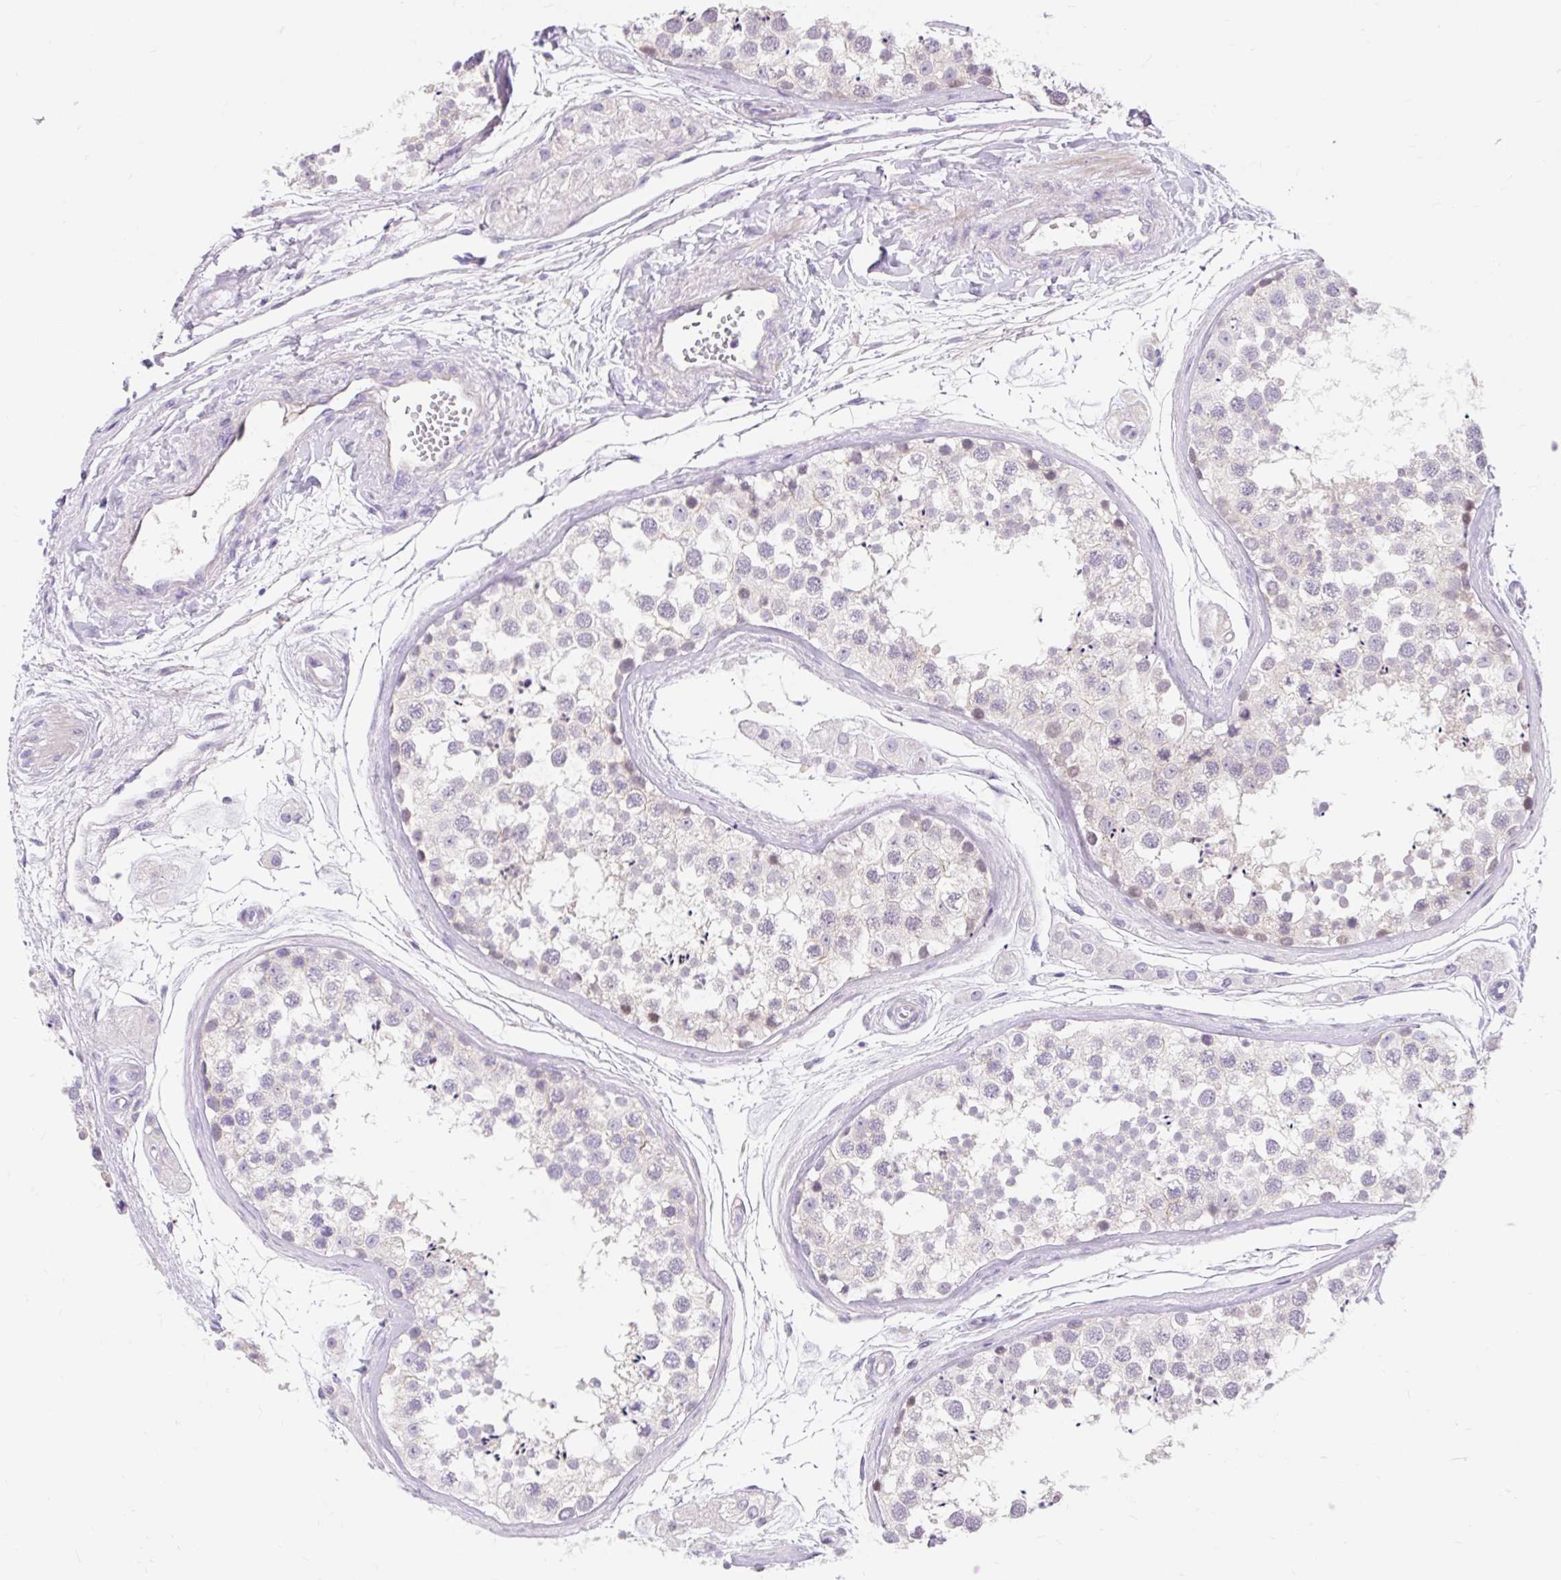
{"staining": {"intensity": "moderate", "quantity": "<25%", "location": "cytoplasmic/membranous"}, "tissue": "testis", "cell_type": "Cells in seminiferous ducts", "image_type": "normal", "snomed": [{"axis": "morphology", "description": "Normal tissue, NOS"}, {"axis": "topography", "description": "Testis"}], "caption": "Immunohistochemical staining of benign human testis exhibits low levels of moderate cytoplasmic/membranous expression in approximately <25% of cells in seminiferous ducts.", "gene": "SLC28A1", "patient": {"sex": "male", "age": 56}}